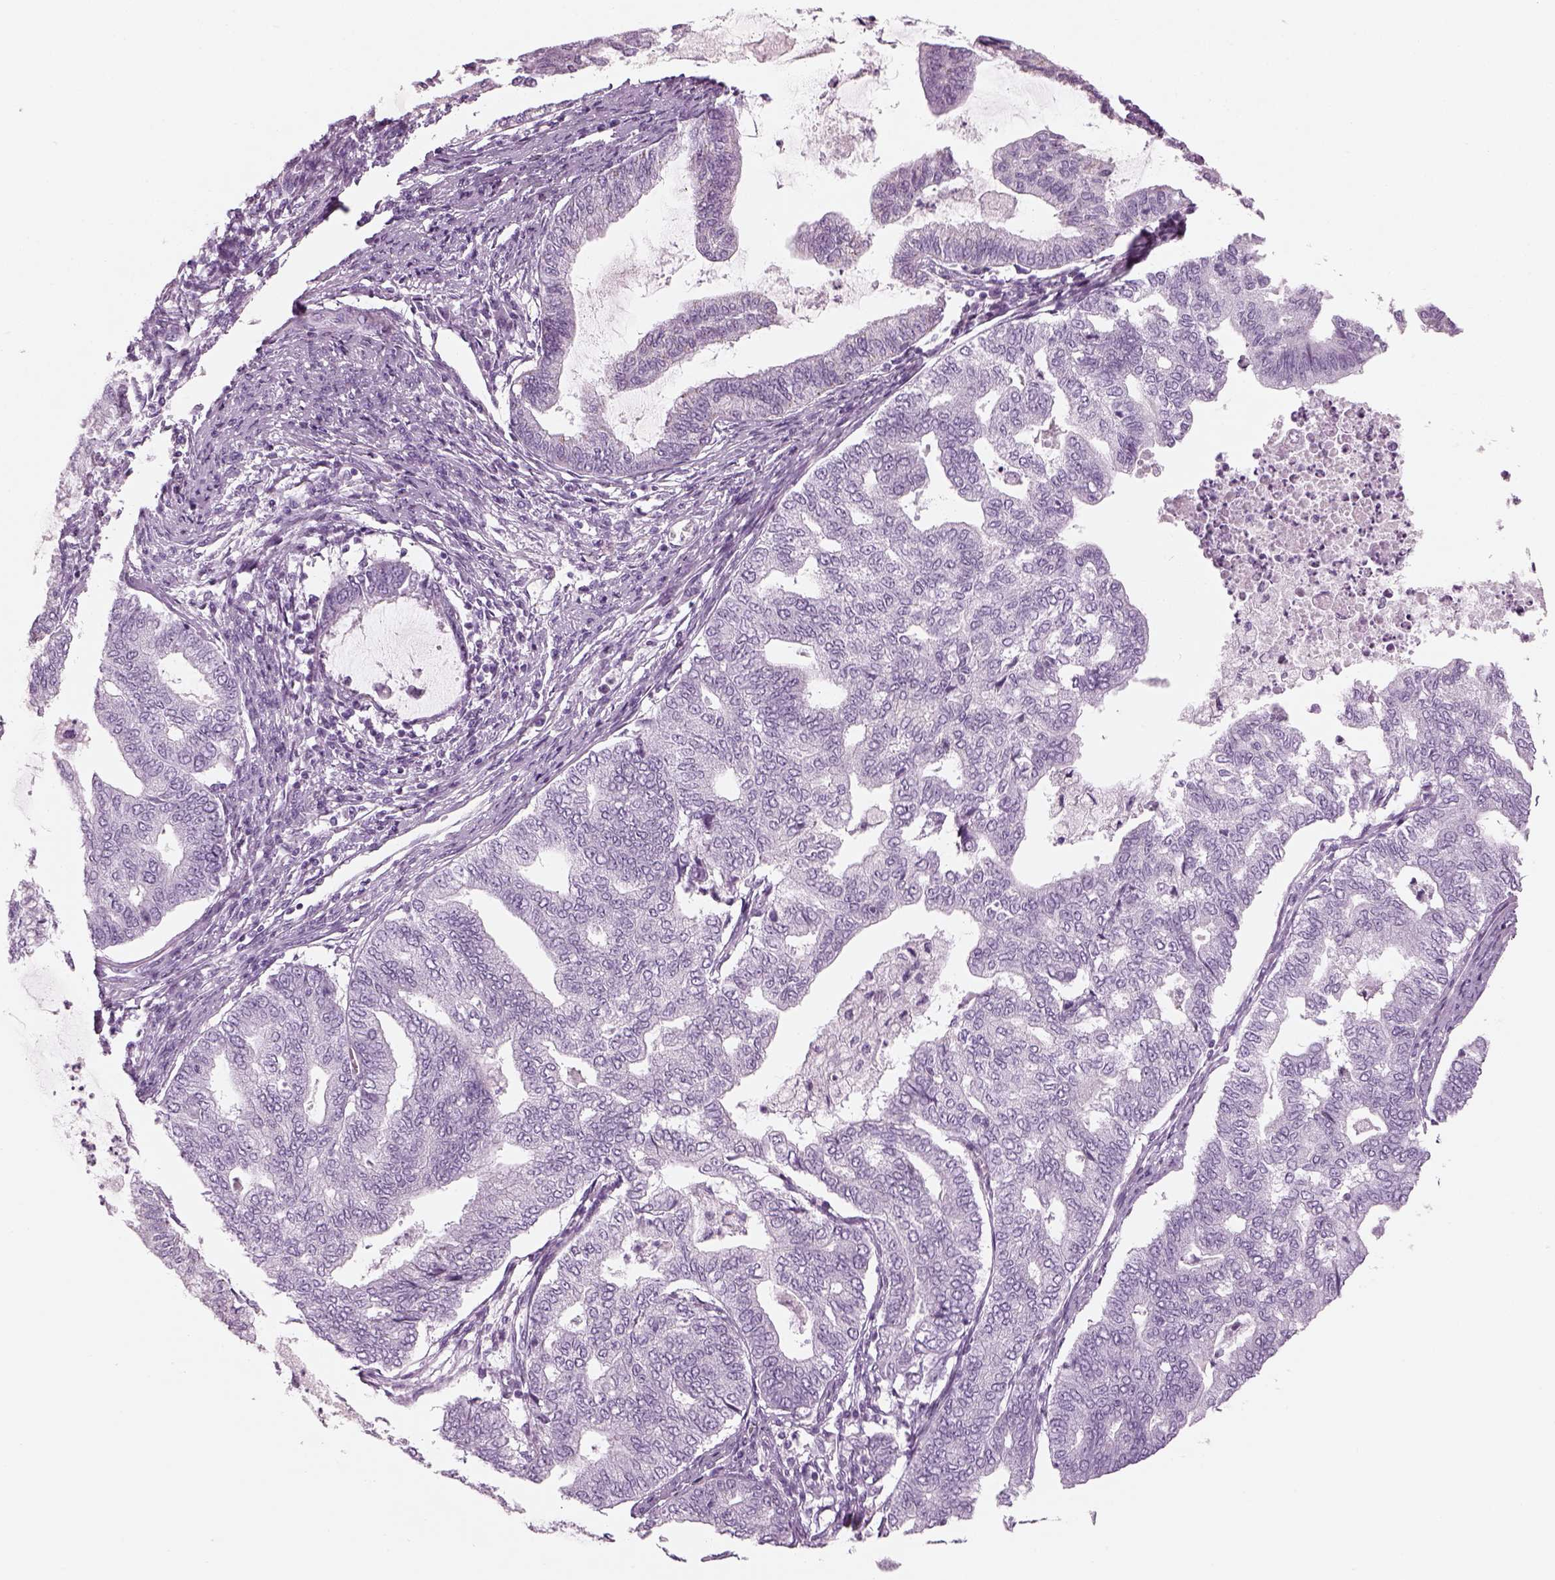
{"staining": {"intensity": "negative", "quantity": "none", "location": "none"}, "tissue": "endometrial cancer", "cell_type": "Tumor cells", "image_type": "cancer", "snomed": [{"axis": "morphology", "description": "Adenocarcinoma, NOS"}, {"axis": "topography", "description": "Endometrium"}], "caption": "There is no significant positivity in tumor cells of endometrial adenocarcinoma.", "gene": "SAG", "patient": {"sex": "female", "age": 79}}